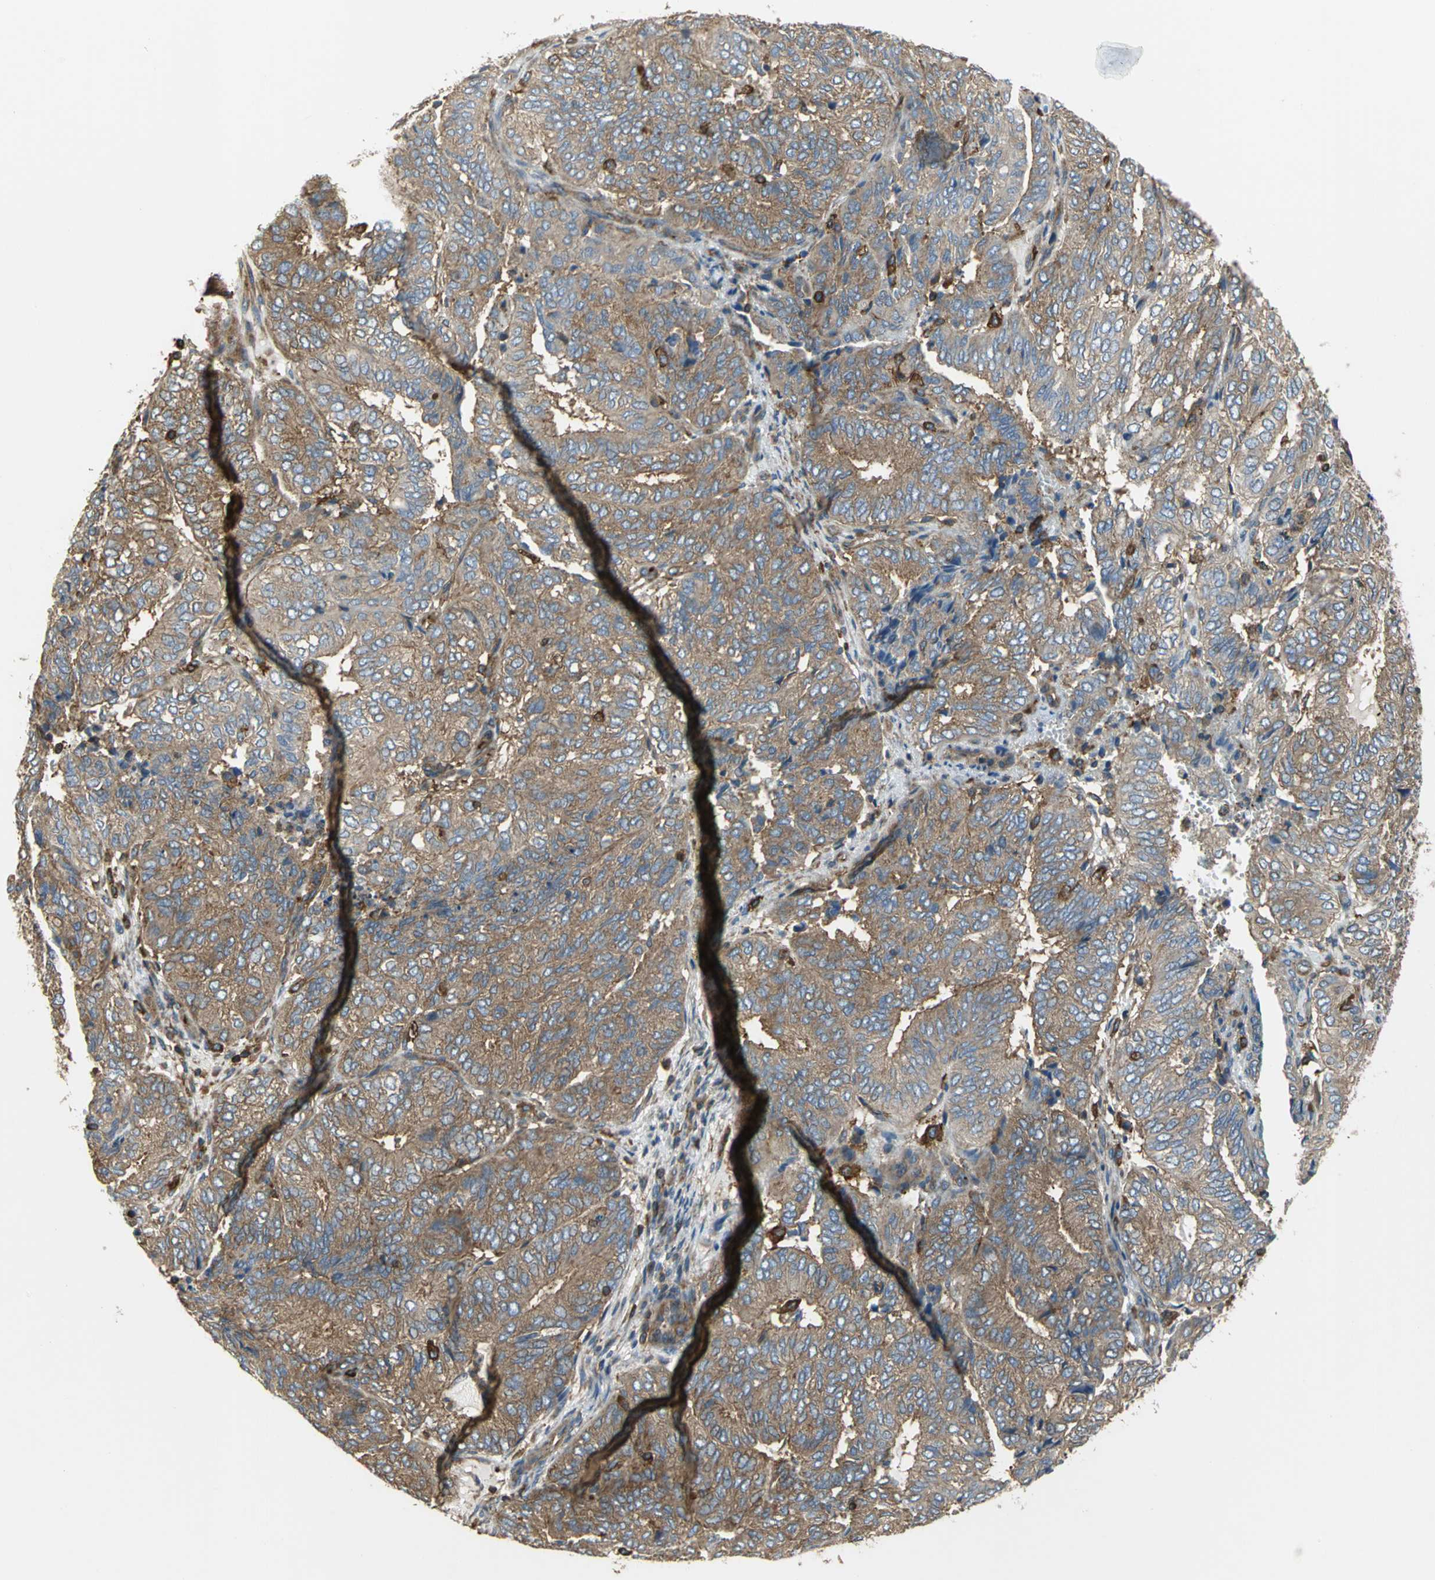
{"staining": {"intensity": "moderate", "quantity": ">75%", "location": "cytoplasmic/membranous"}, "tissue": "endometrial cancer", "cell_type": "Tumor cells", "image_type": "cancer", "snomed": [{"axis": "morphology", "description": "Adenocarcinoma, NOS"}, {"axis": "topography", "description": "Uterus"}], "caption": "Immunohistochemical staining of endometrial cancer exhibits medium levels of moderate cytoplasmic/membranous protein staining in approximately >75% of tumor cells.", "gene": "TLN1", "patient": {"sex": "female", "age": 60}}